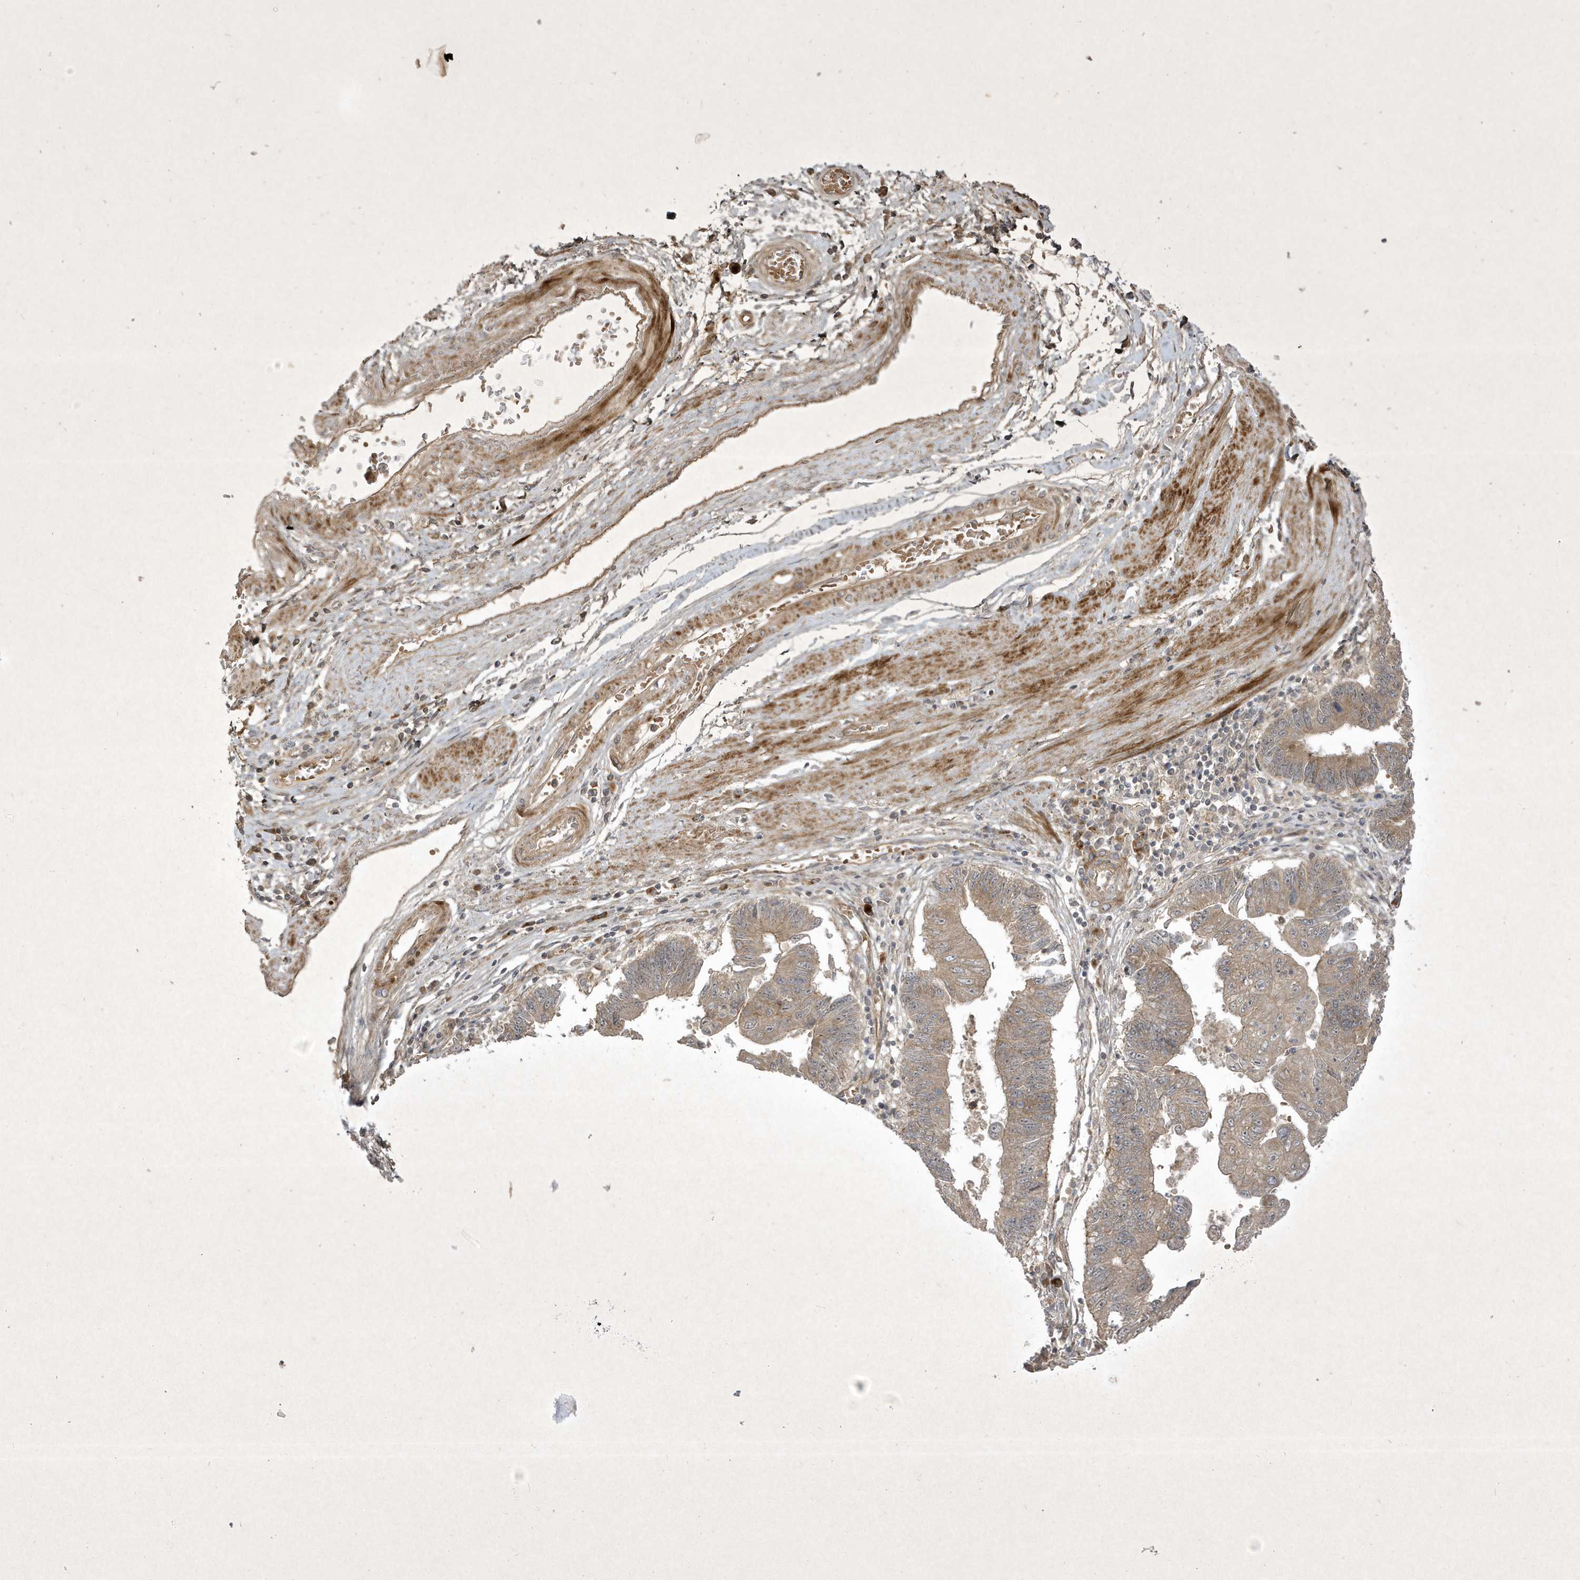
{"staining": {"intensity": "weak", "quantity": ">75%", "location": "cytoplasmic/membranous"}, "tissue": "stomach cancer", "cell_type": "Tumor cells", "image_type": "cancer", "snomed": [{"axis": "morphology", "description": "Adenocarcinoma, NOS"}, {"axis": "topography", "description": "Stomach"}], "caption": "Immunohistochemistry histopathology image of neoplastic tissue: human stomach cancer stained using IHC reveals low levels of weak protein expression localized specifically in the cytoplasmic/membranous of tumor cells, appearing as a cytoplasmic/membranous brown color.", "gene": "FAM83C", "patient": {"sex": "male", "age": 59}}